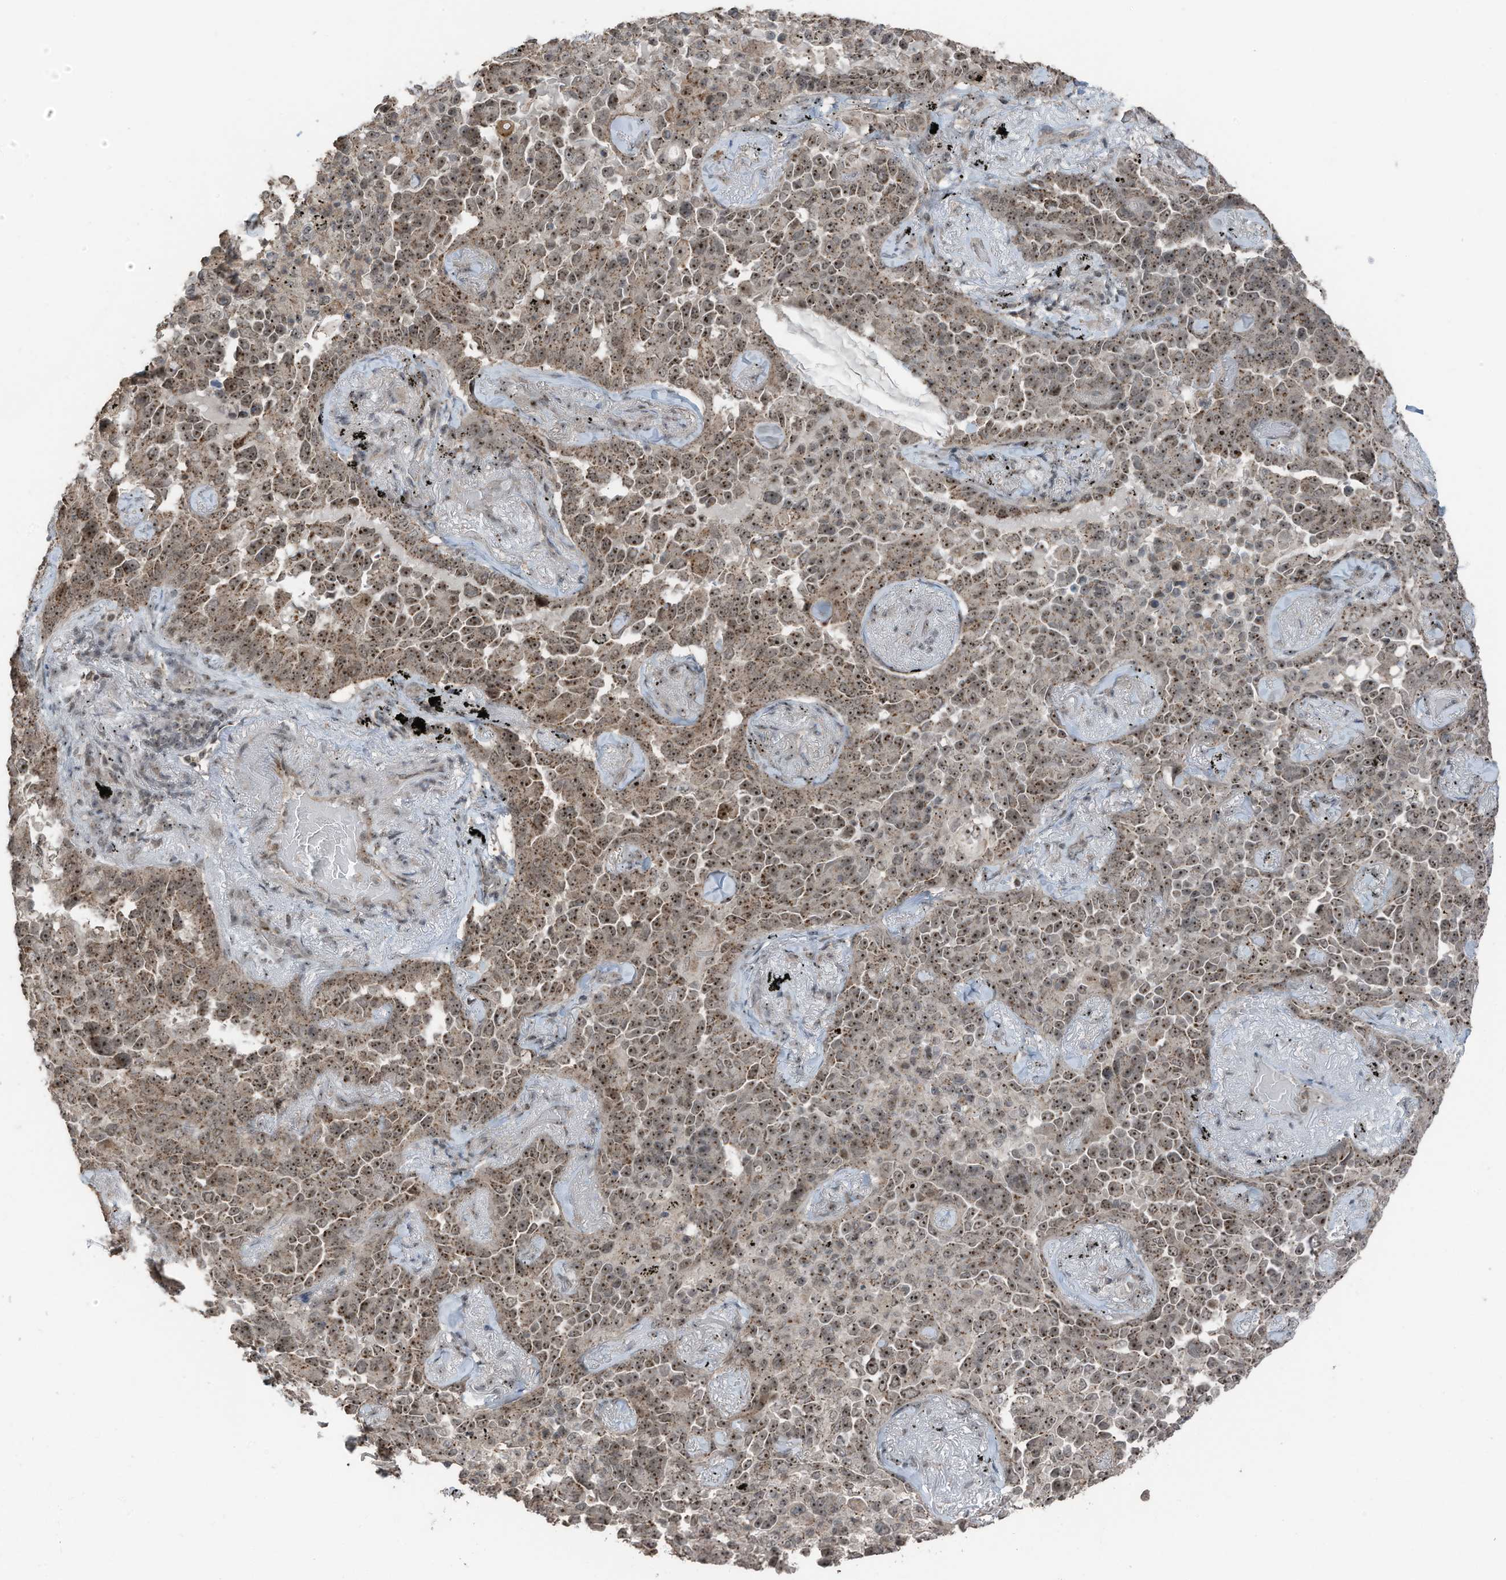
{"staining": {"intensity": "moderate", "quantity": ">75%", "location": "cytoplasmic/membranous,nuclear"}, "tissue": "lung cancer", "cell_type": "Tumor cells", "image_type": "cancer", "snomed": [{"axis": "morphology", "description": "Adenocarcinoma, NOS"}, {"axis": "topography", "description": "Lung"}], "caption": "IHC photomicrograph of lung adenocarcinoma stained for a protein (brown), which shows medium levels of moderate cytoplasmic/membranous and nuclear positivity in approximately >75% of tumor cells.", "gene": "UTP3", "patient": {"sex": "female", "age": 67}}